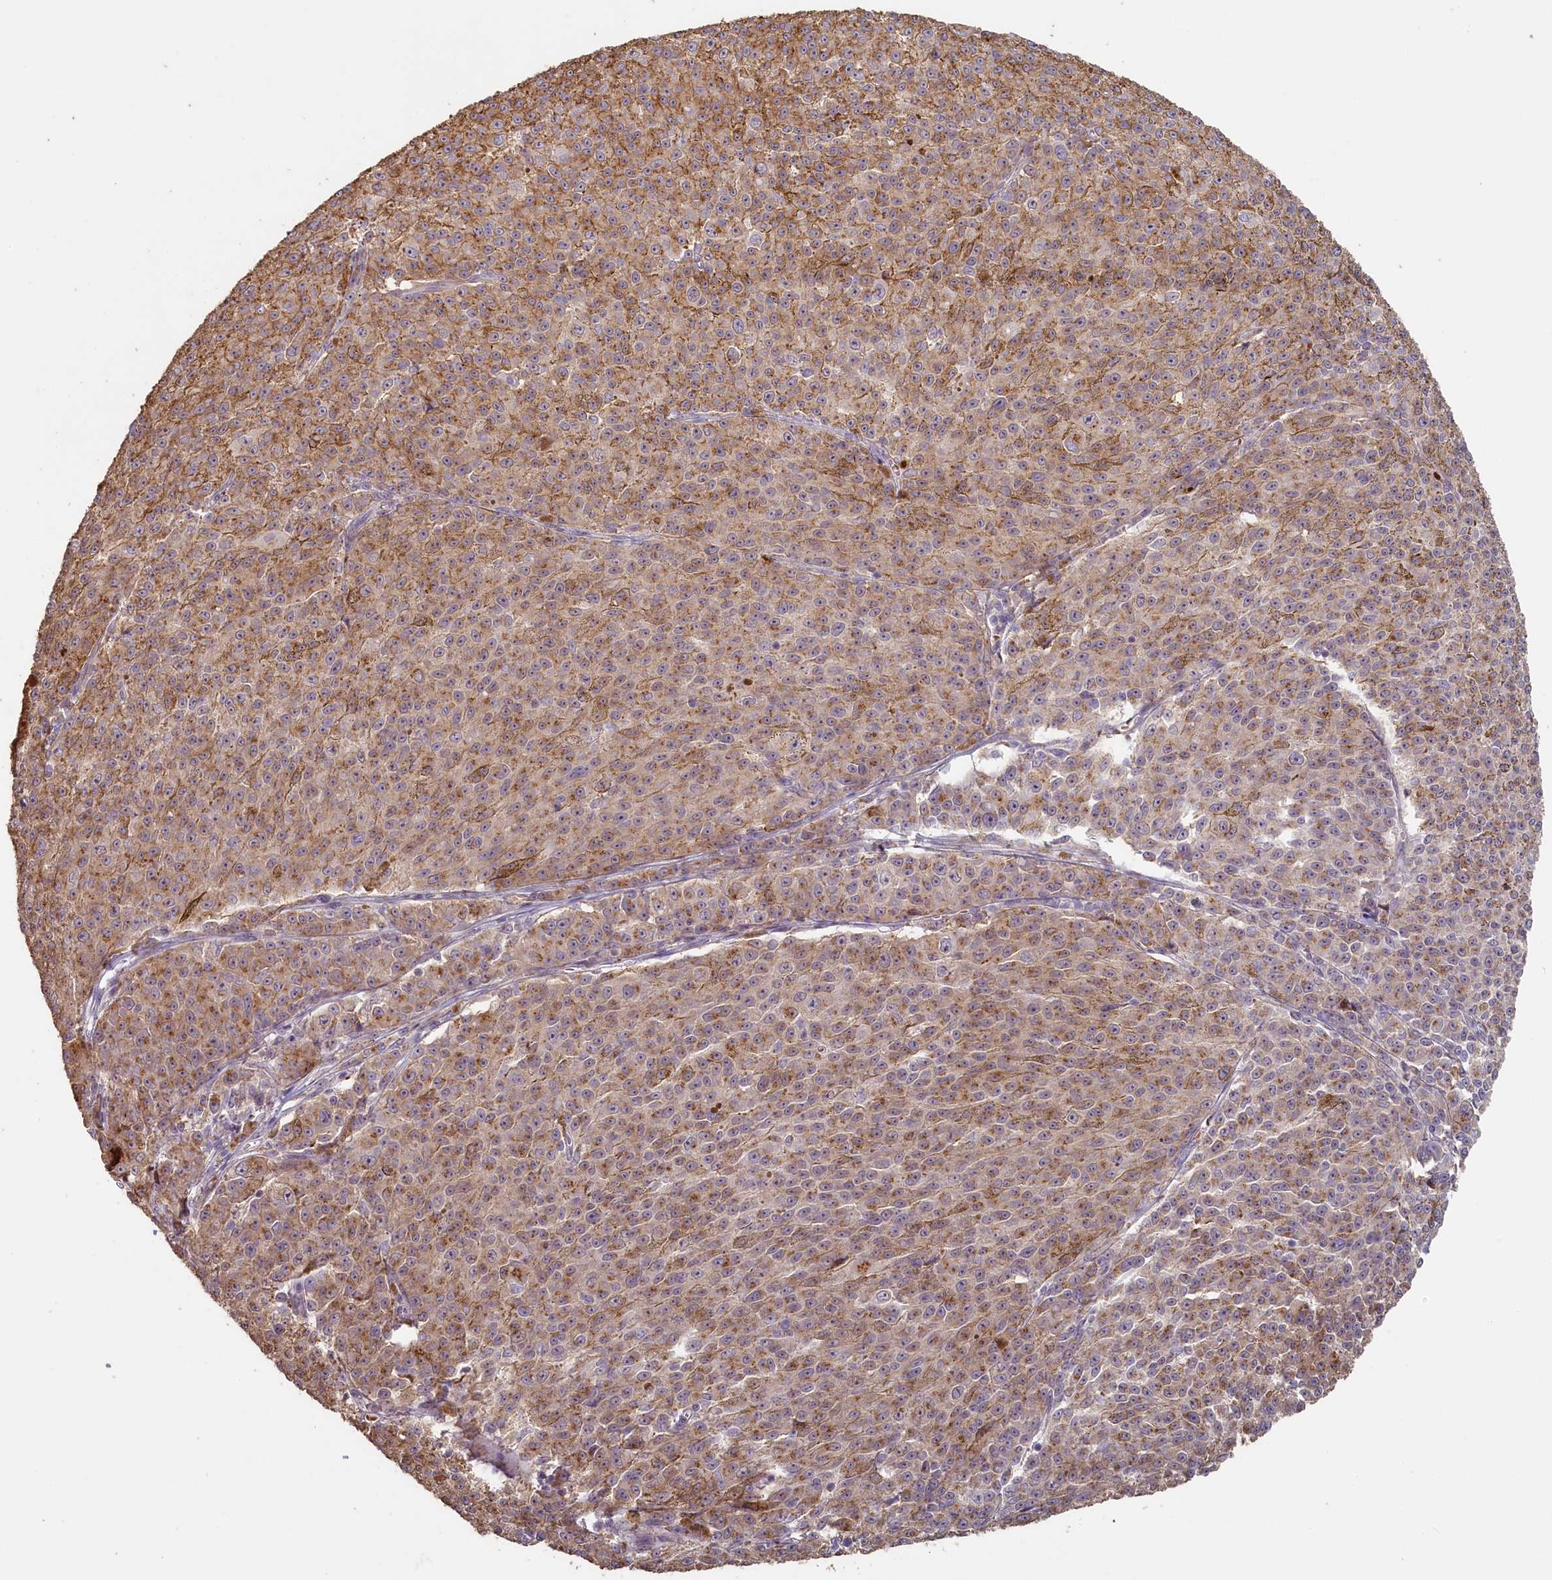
{"staining": {"intensity": "moderate", "quantity": "25%-75%", "location": "cytoplasmic/membranous"}, "tissue": "melanoma", "cell_type": "Tumor cells", "image_type": "cancer", "snomed": [{"axis": "morphology", "description": "Malignant melanoma, NOS"}, {"axis": "topography", "description": "Skin"}], "caption": "The micrograph shows a brown stain indicating the presence of a protein in the cytoplasmic/membranous of tumor cells in malignant melanoma. (brown staining indicates protein expression, while blue staining denotes nuclei).", "gene": "STX16", "patient": {"sex": "female", "age": 52}}